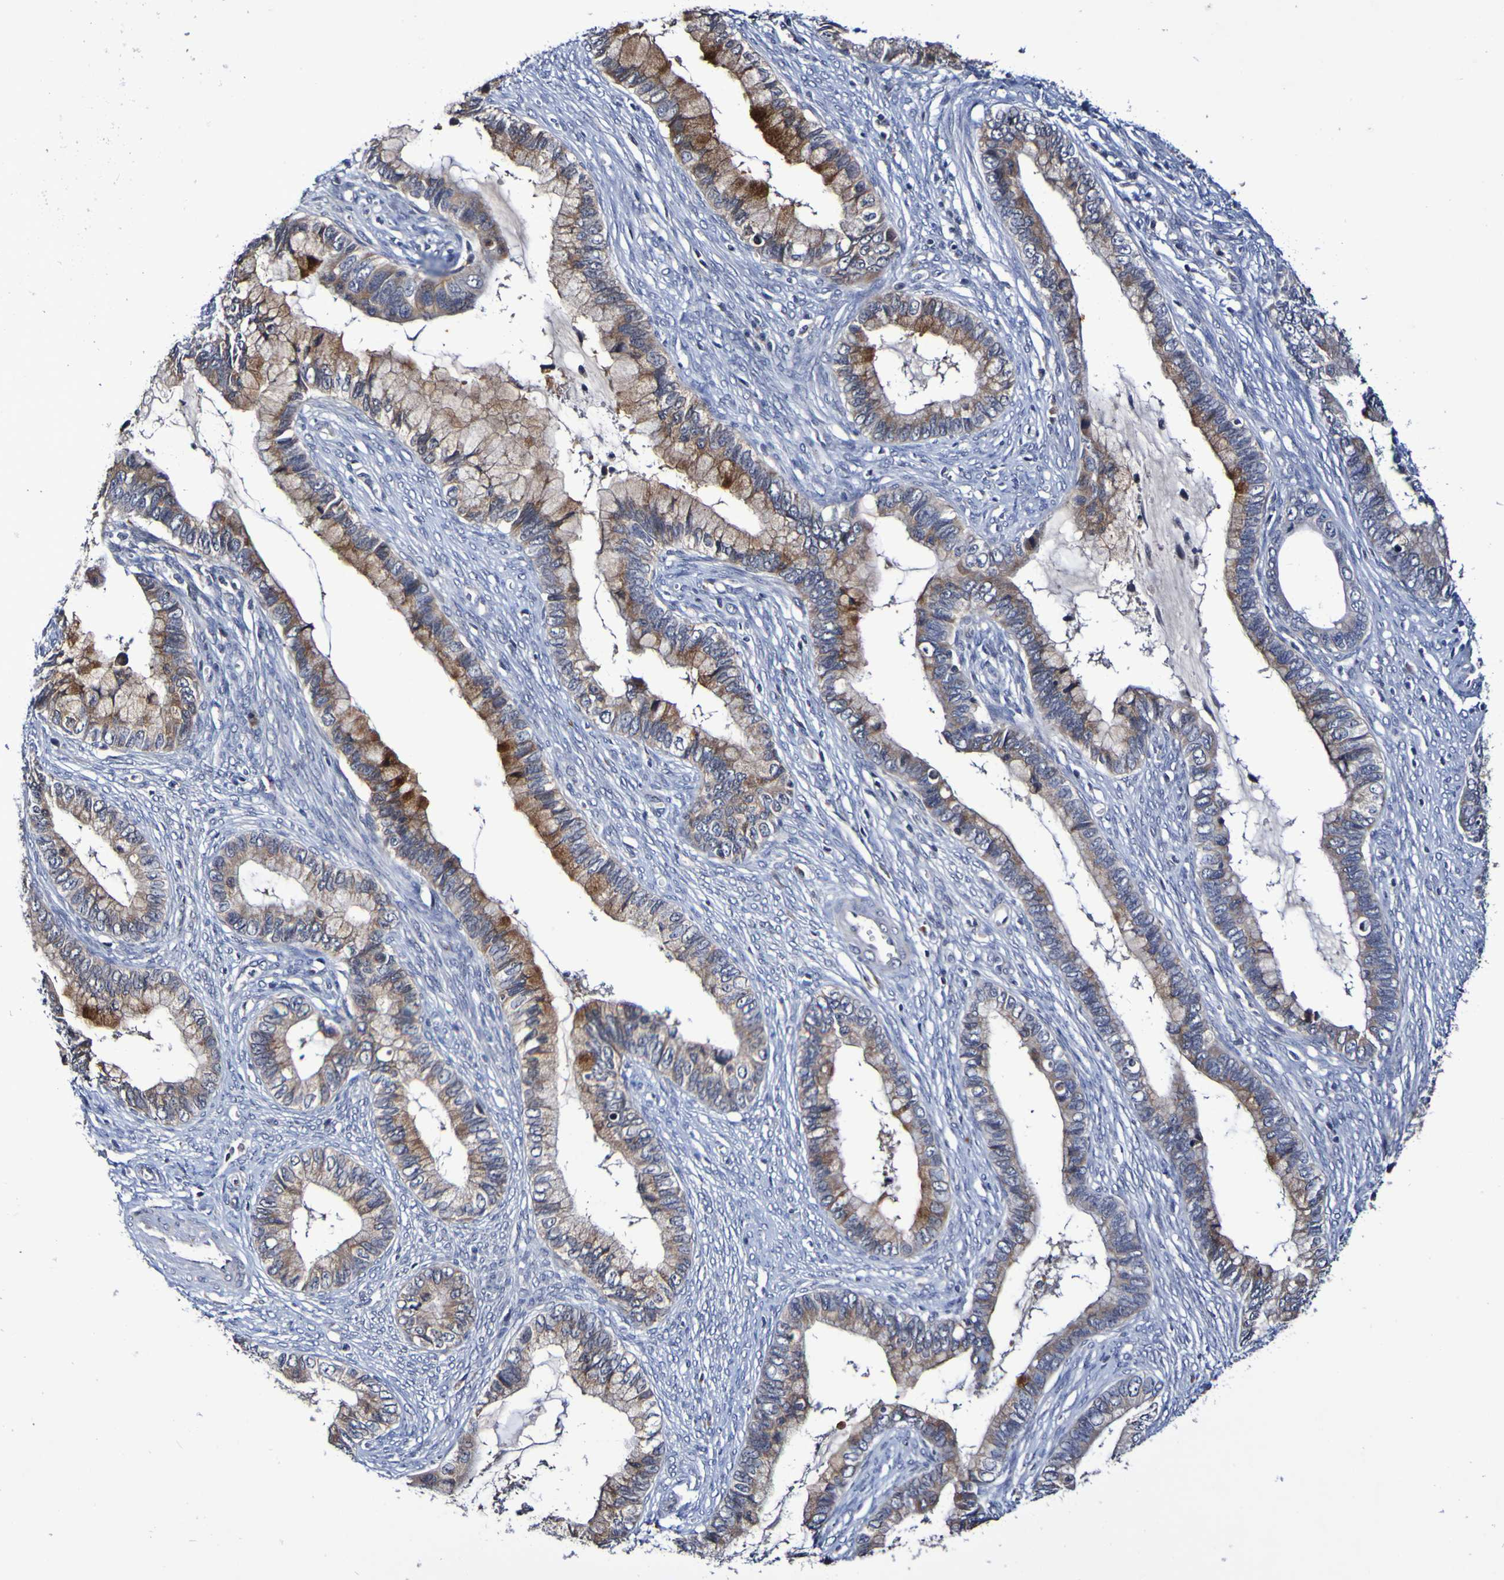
{"staining": {"intensity": "strong", "quantity": "<25%", "location": "cytoplasmic/membranous"}, "tissue": "cervical cancer", "cell_type": "Tumor cells", "image_type": "cancer", "snomed": [{"axis": "morphology", "description": "Adenocarcinoma, NOS"}, {"axis": "topography", "description": "Cervix"}], "caption": "Cervical cancer (adenocarcinoma) stained with immunohistochemistry (IHC) shows strong cytoplasmic/membranous positivity in about <25% of tumor cells.", "gene": "PTP4A2", "patient": {"sex": "female", "age": 44}}